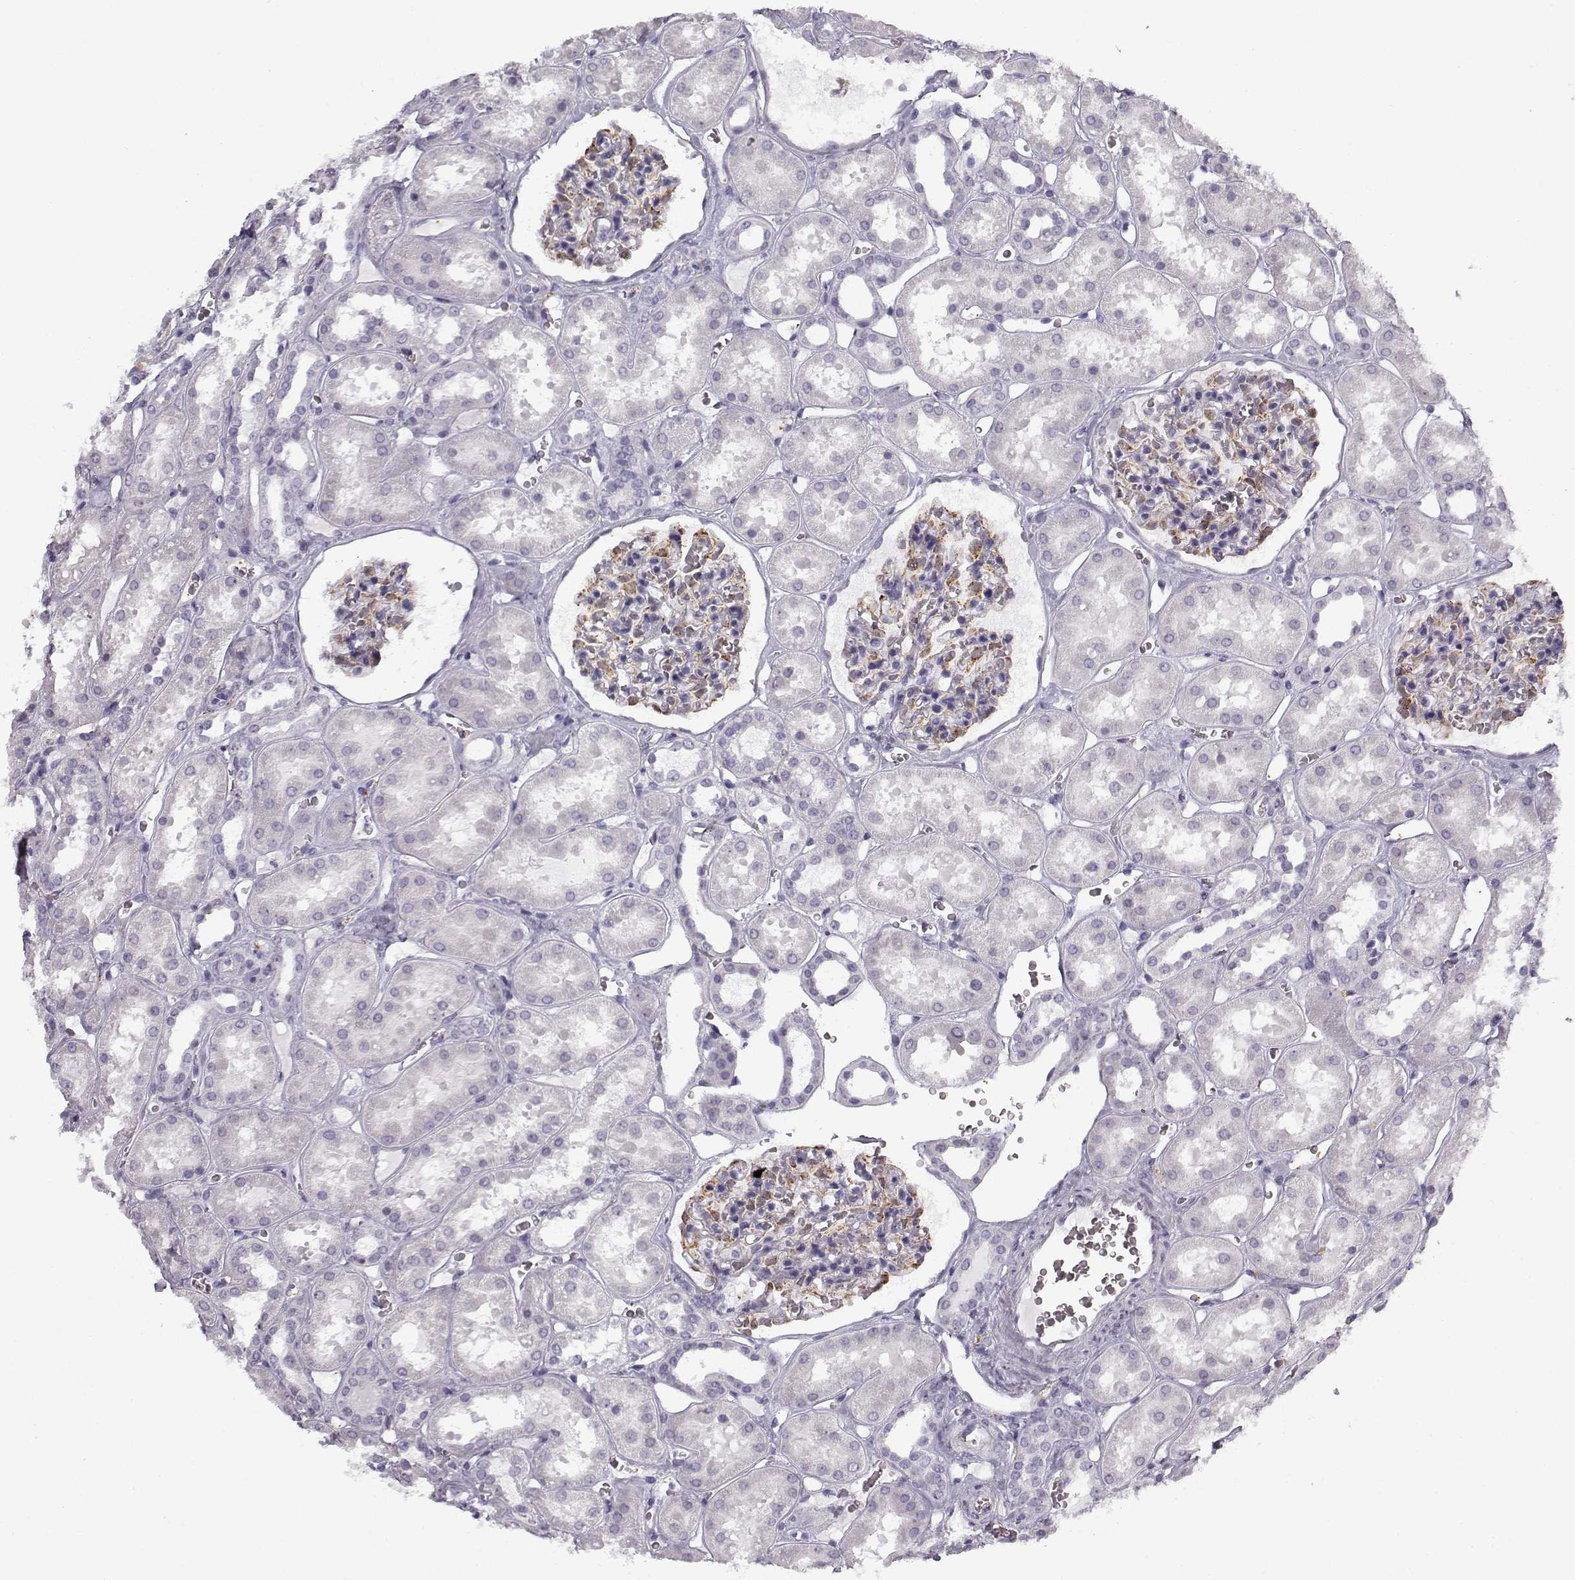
{"staining": {"intensity": "strong", "quantity": "25%-75%", "location": "cytoplasmic/membranous"}, "tissue": "kidney", "cell_type": "Cells in glomeruli", "image_type": "normal", "snomed": [{"axis": "morphology", "description": "Normal tissue, NOS"}, {"axis": "topography", "description": "Kidney"}], "caption": "Protein analysis of normal kidney shows strong cytoplasmic/membranous staining in approximately 25%-75% of cells in glomeruli.", "gene": "SNCA", "patient": {"sex": "female", "age": 41}}